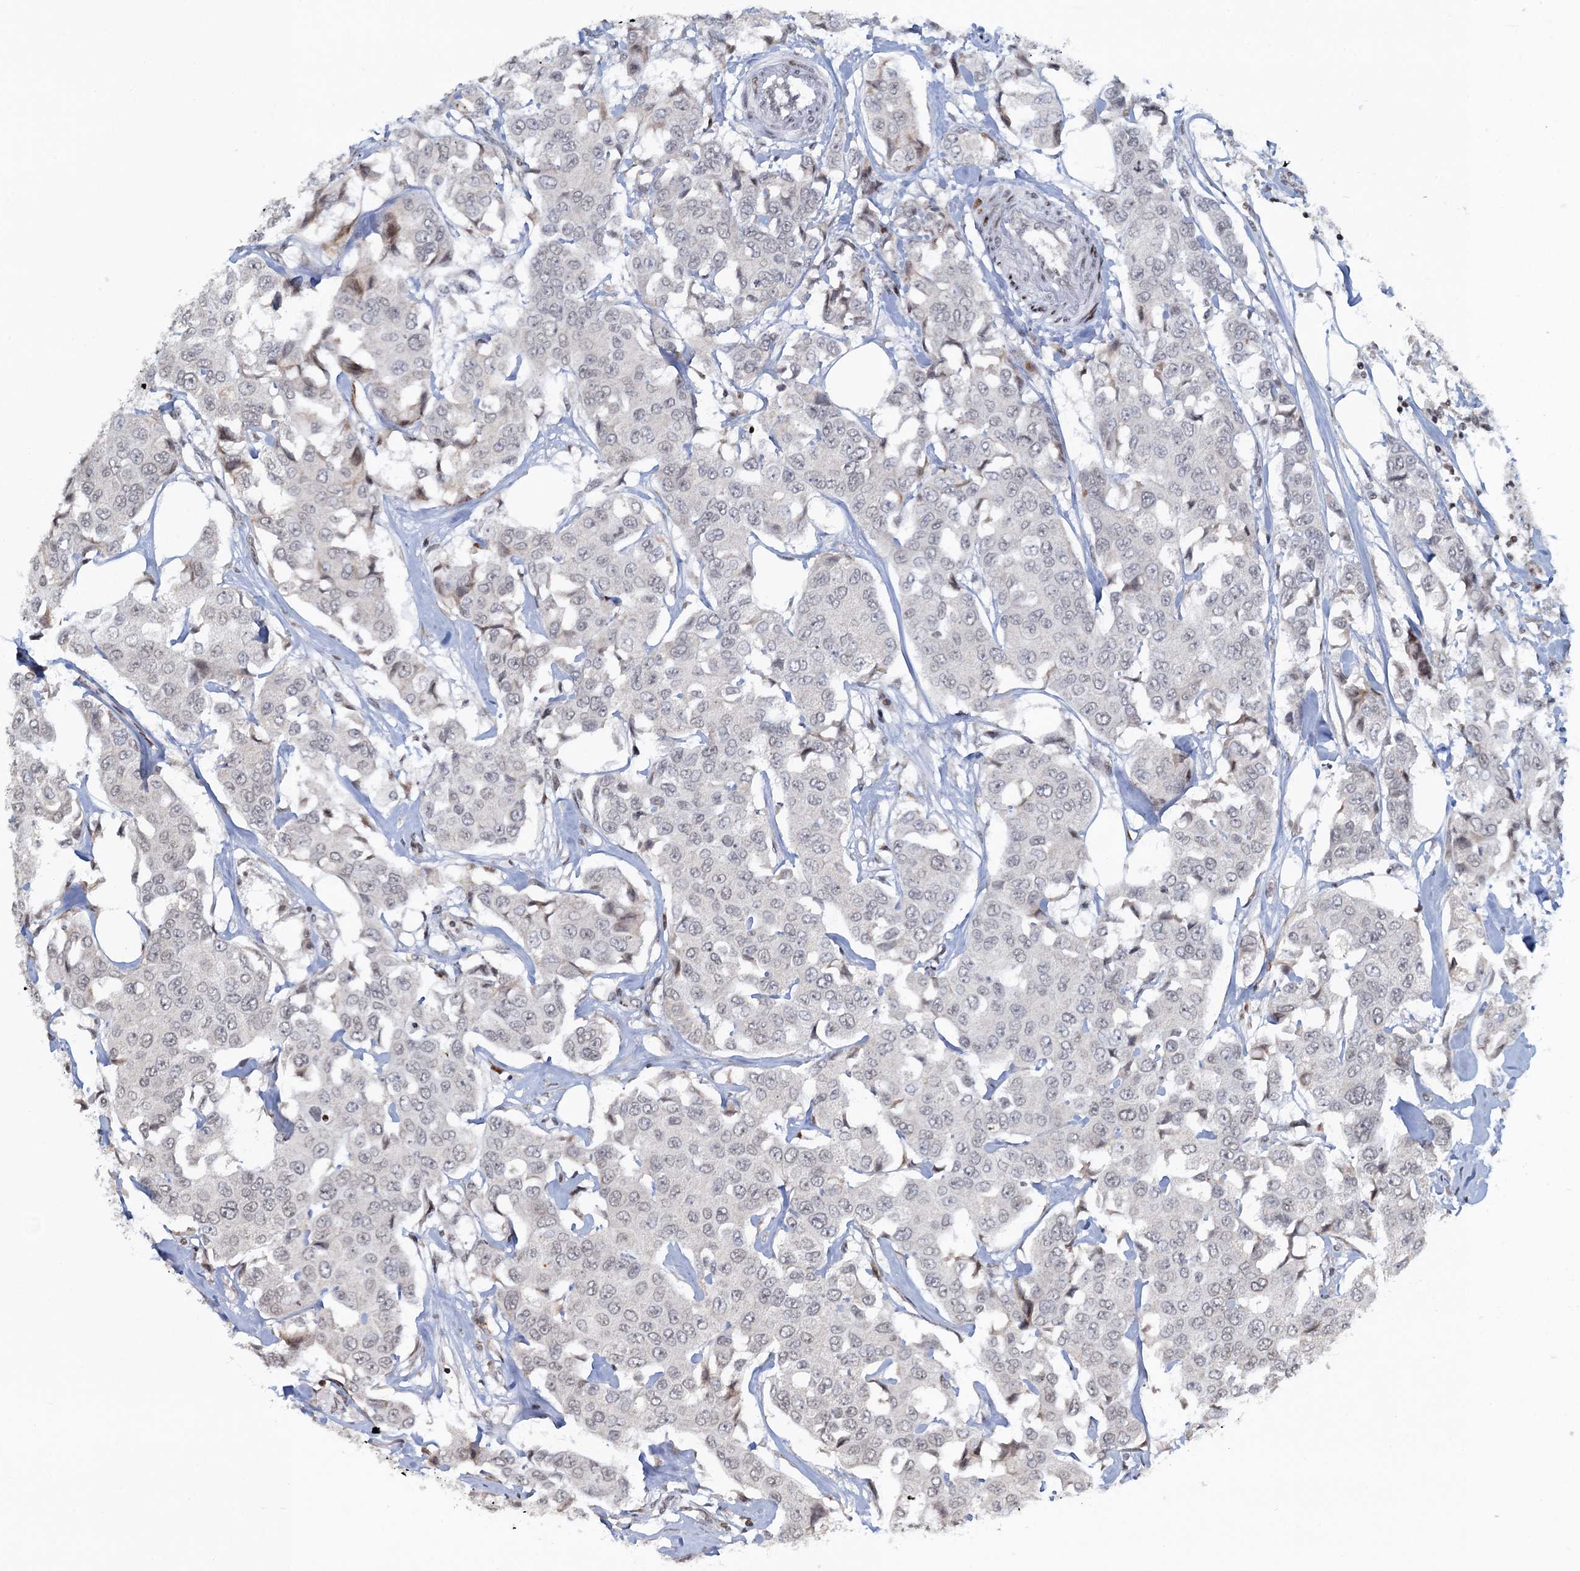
{"staining": {"intensity": "negative", "quantity": "none", "location": "none"}, "tissue": "breast cancer", "cell_type": "Tumor cells", "image_type": "cancer", "snomed": [{"axis": "morphology", "description": "Duct carcinoma"}, {"axis": "topography", "description": "Breast"}], "caption": "This is an immunohistochemistry histopathology image of human breast cancer. There is no positivity in tumor cells.", "gene": "FYB1", "patient": {"sex": "female", "age": 80}}